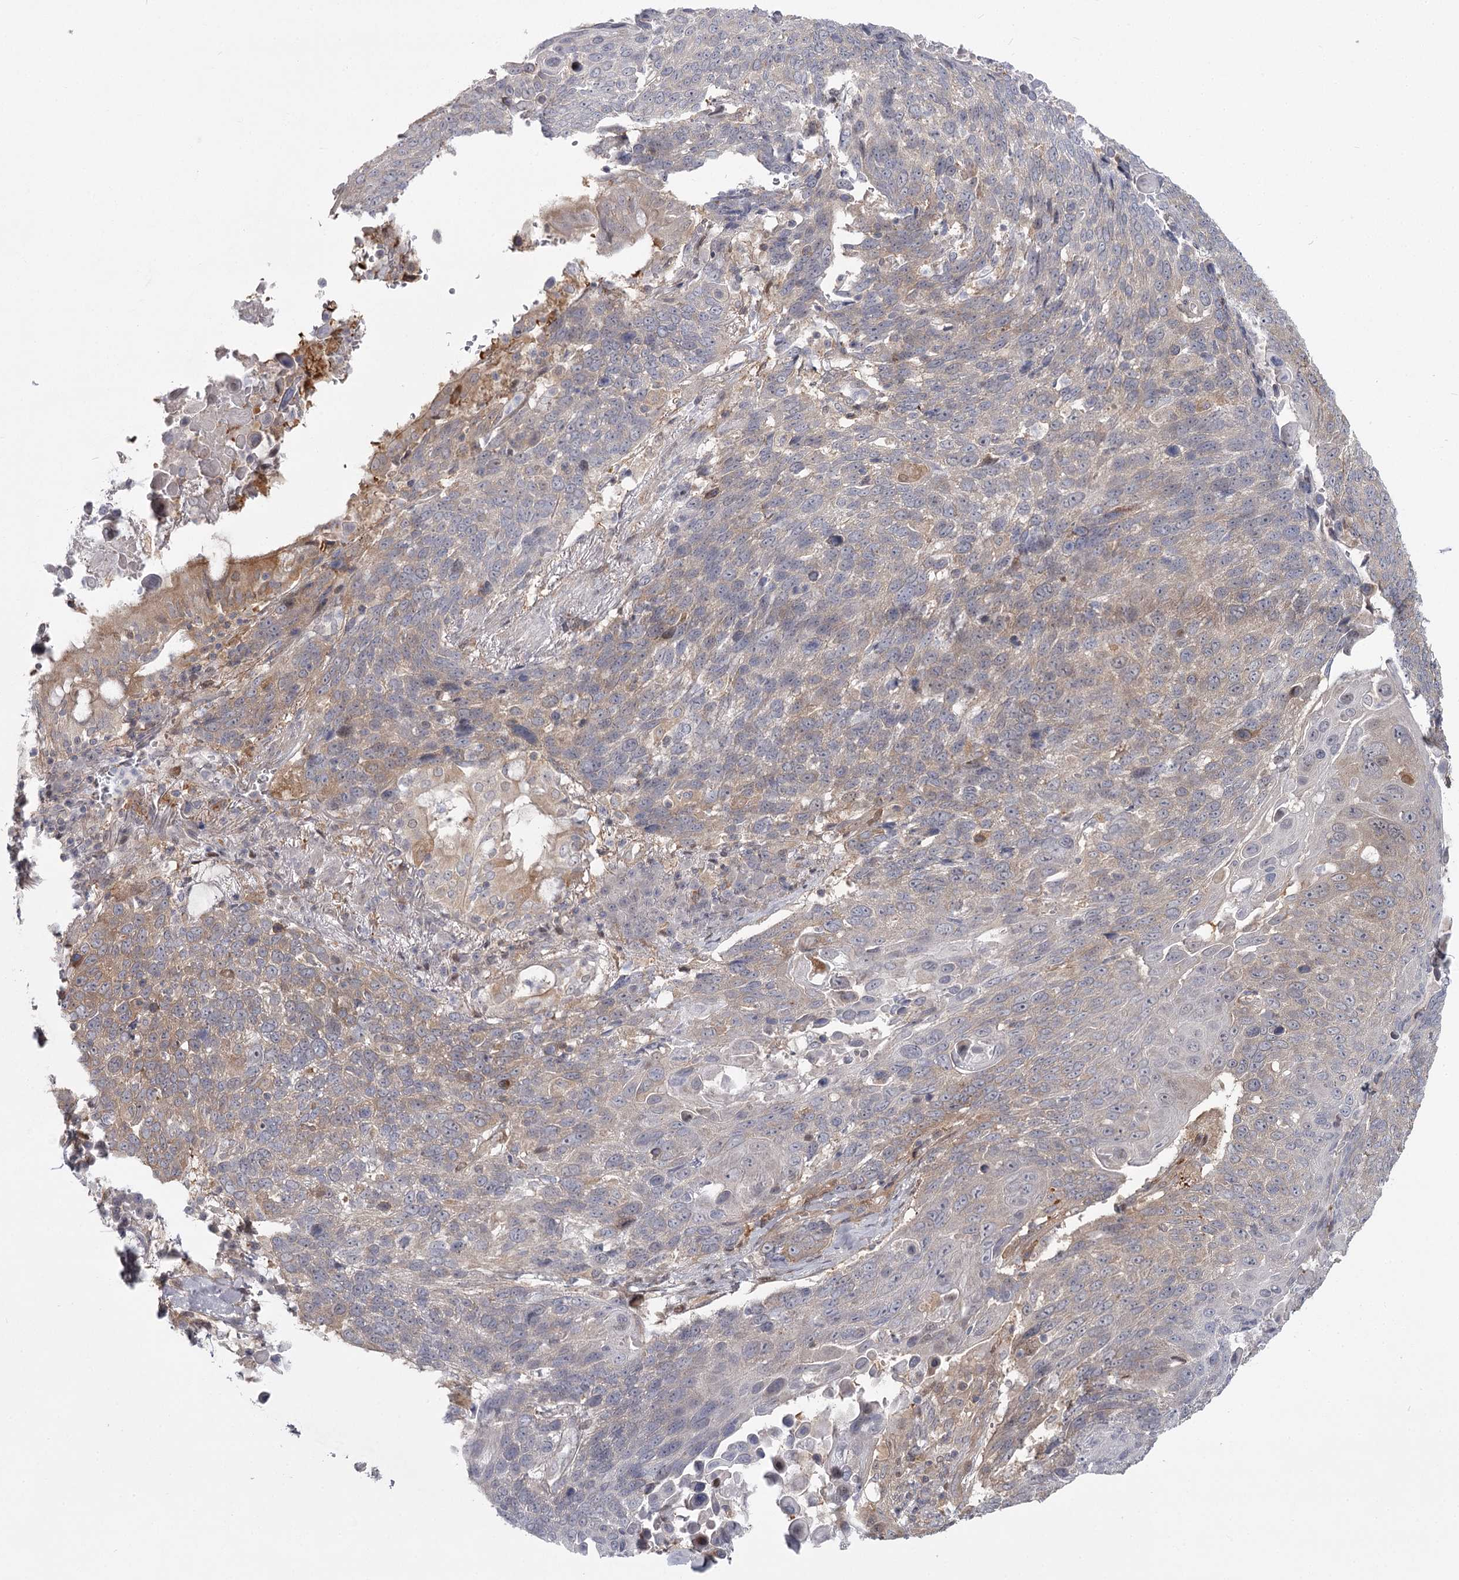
{"staining": {"intensity": "weak", "quantity": "25%-75%", "location": "cytoplasmic/membranous"}, "tissue": "lung cancer", "cell_type": "Tumor cells", "image_type": "cancer", "snomed": [{"axis": "morphology", "description": "Squamous cell carcinoma, NOS"}, {"axis": "topography", "description": "Lung"}], "caption": "Immunohistochemical staining of human lung cancer reveals weak cytoplasmic/membranous protein positivity in approximately 25%-75% of tumor cells. The protein is shown in brown color, while the nuclei are stained blue.", "gene": "CCNG2", "patient": {"sex": "male", "age": 66}}